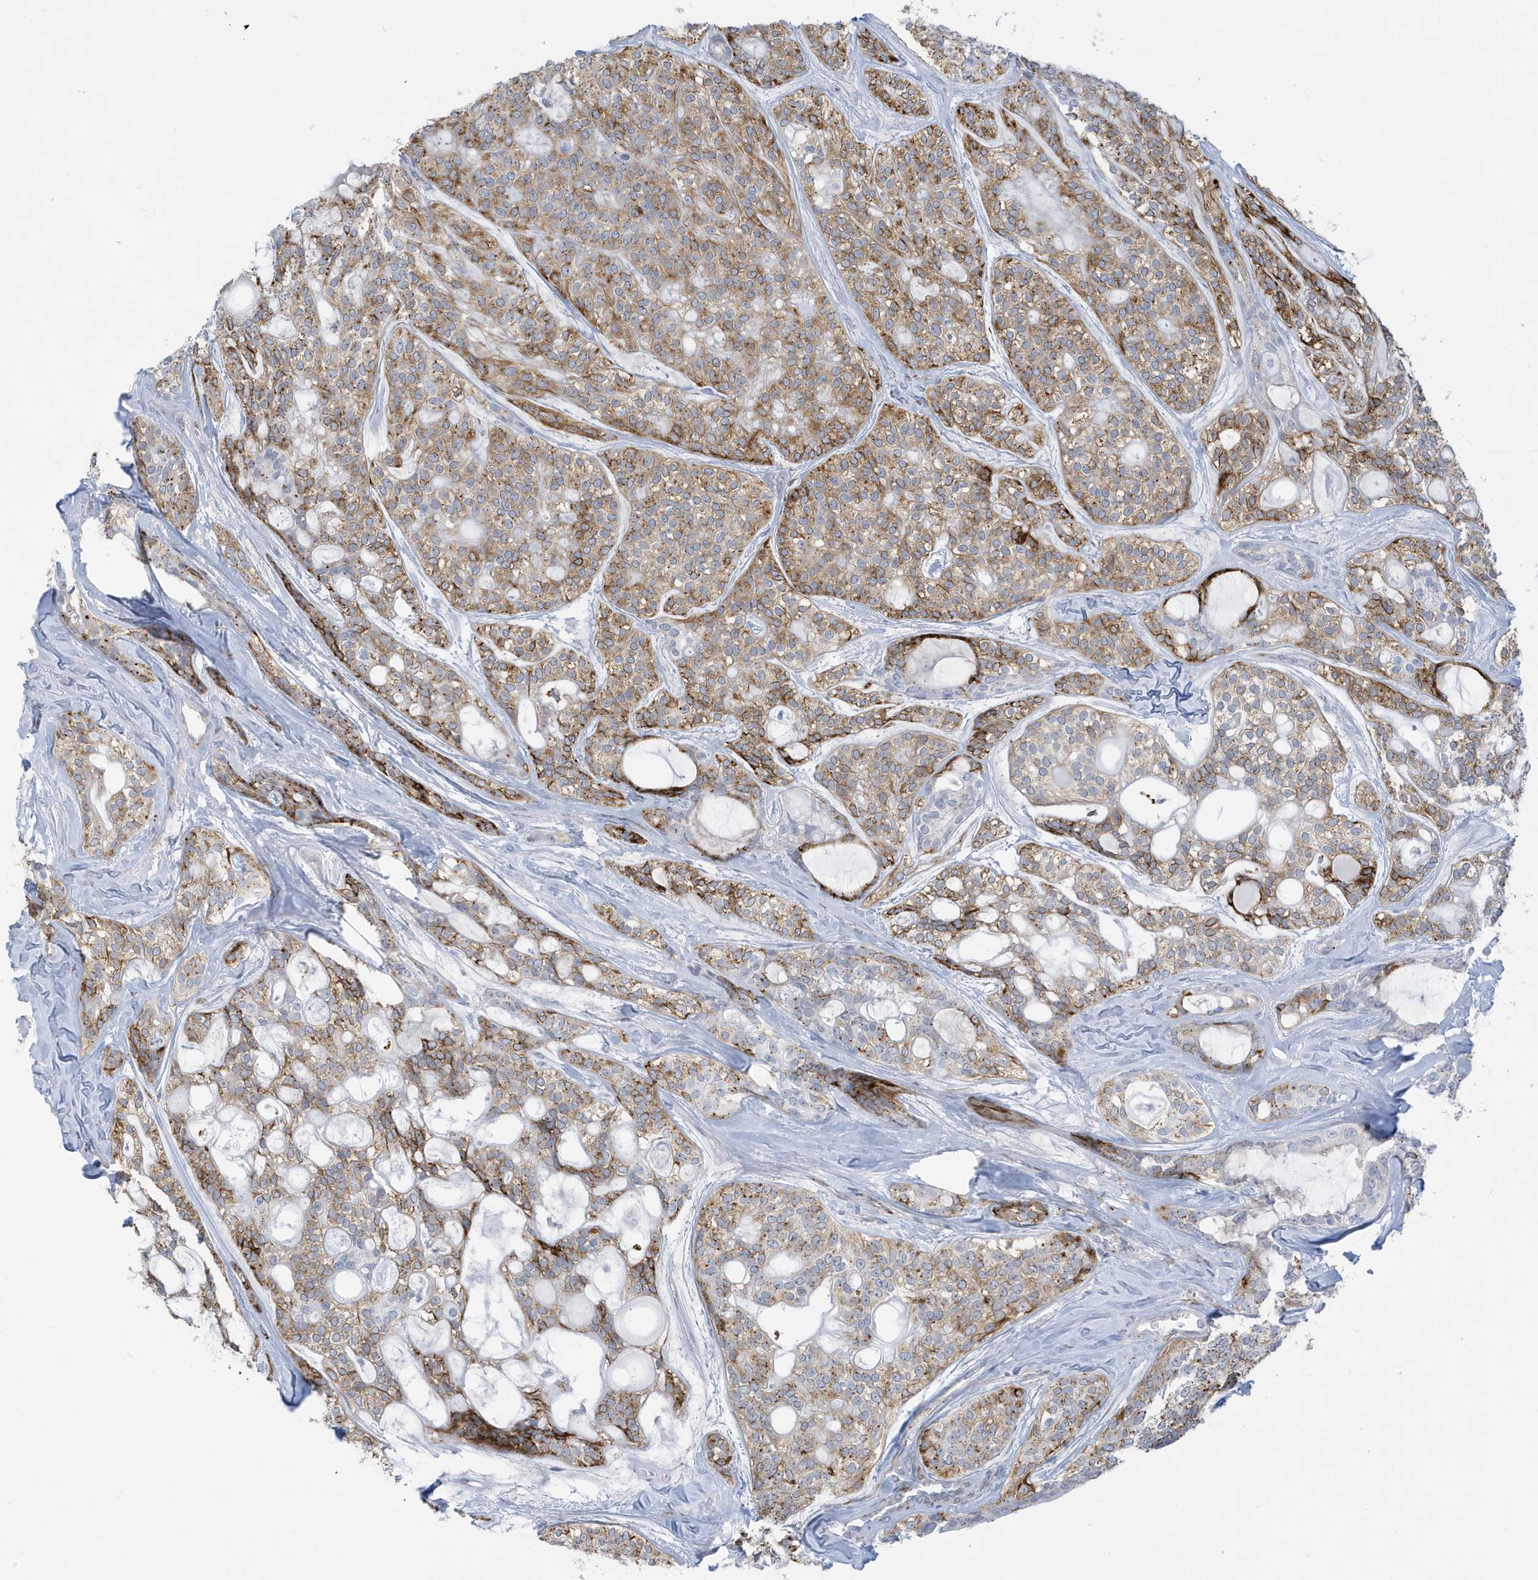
{"staining": {"intensity": "strong", "quantity": "25%-75%", "location": "cytoplasmic/membranous"}, "tissue": "head and neck cancer", "cell_type": "Tumor cells", "image_type": "cancer", "snomed": [{"axis": "morphology", "description": "Adenocarcinoma, NOS"}, {"axis": "topography", "description": "Head-Neck"}], "caption": "Immunohistochemistry (IHC) of head and neck cancer (adenocarcinoma) demonstrates high levels of strong cytoplasmic/membranous expression in about 25%-75% of tumor cells. (brown staining indicates protein expression, while blue staining denotes nuclei).", "gene": "PERM1", "patient": {"sex": "male", "age": 66}}